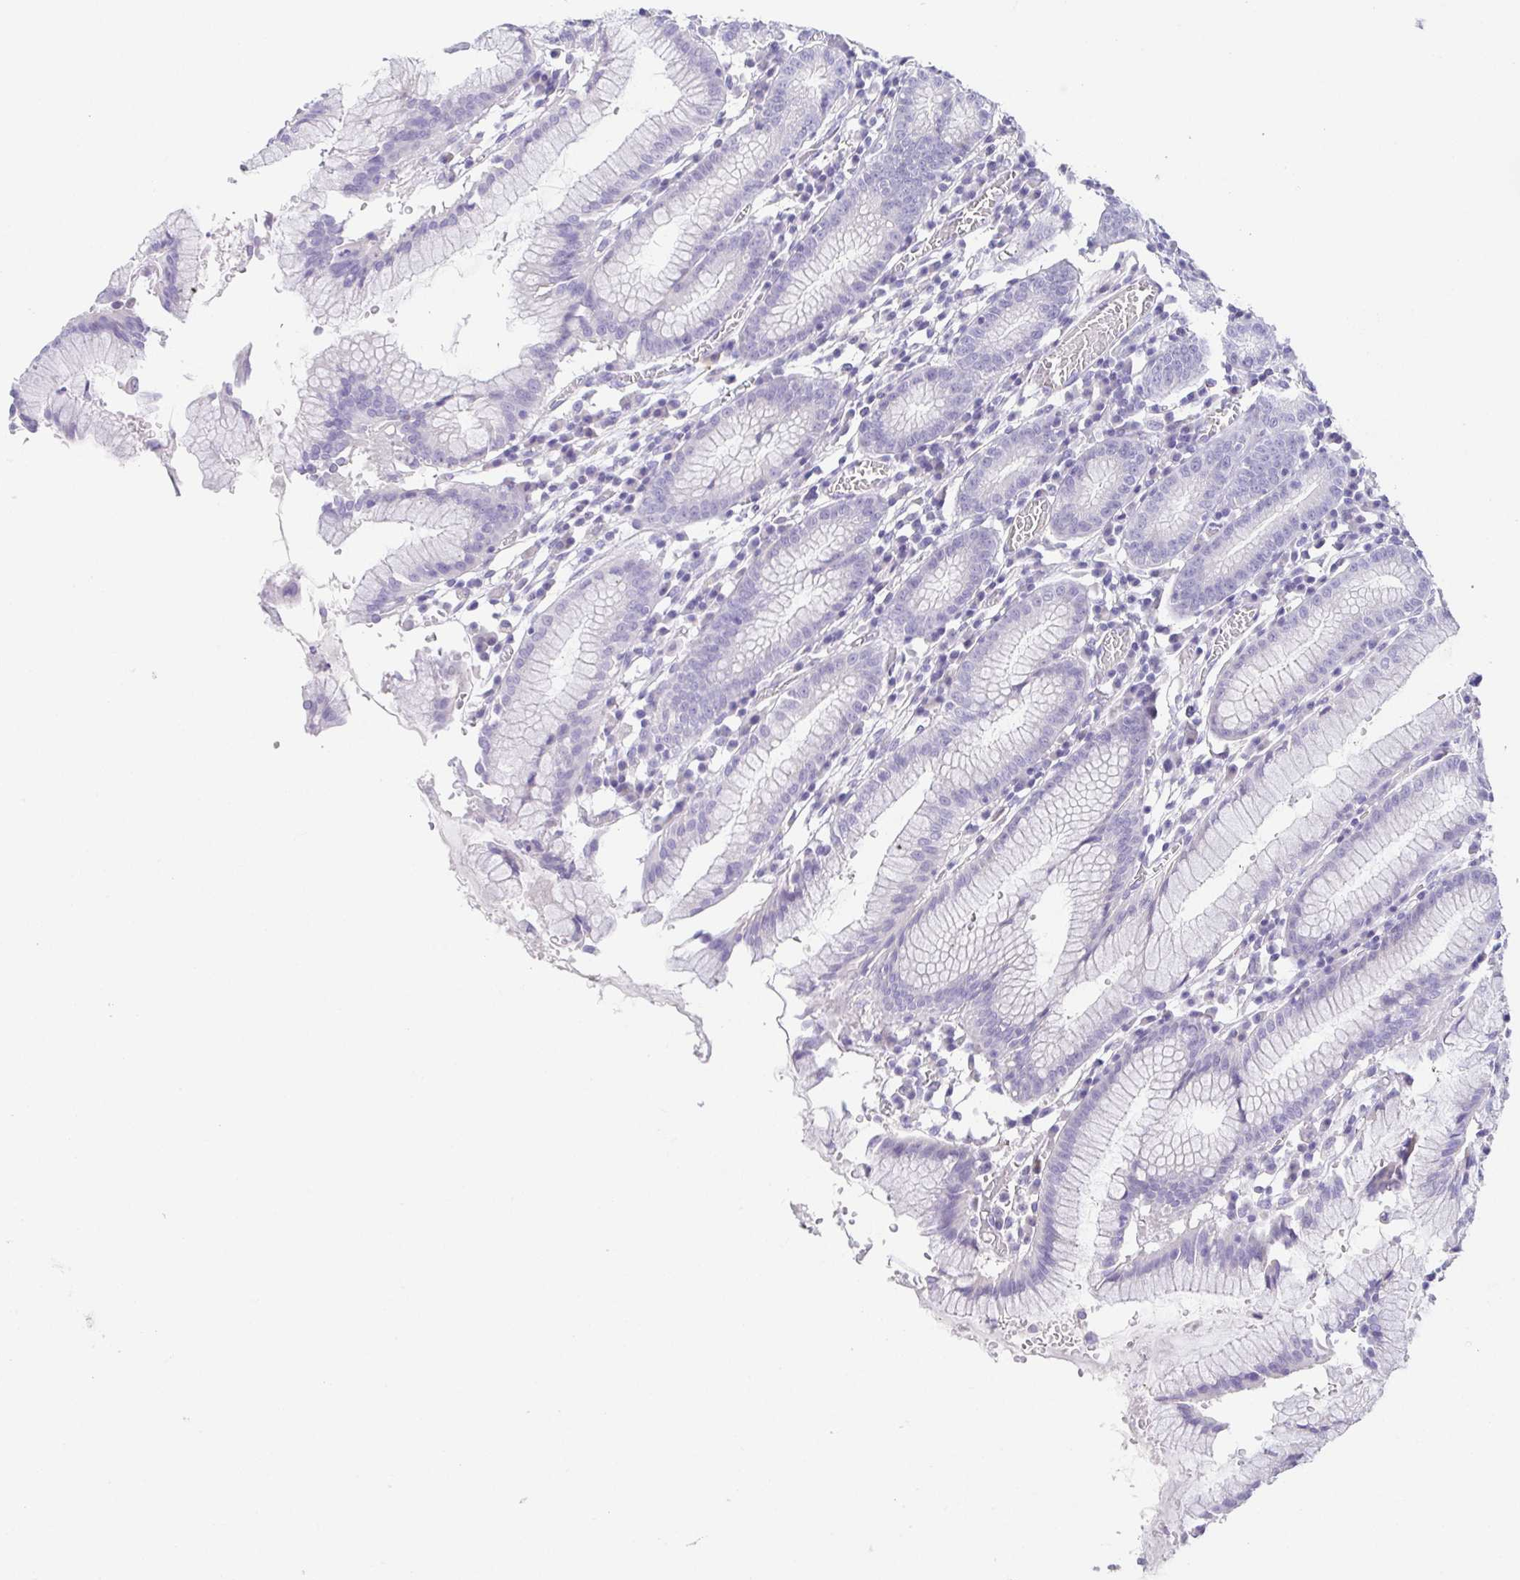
{"staining": {"intensity": "negative", "quantity": "none", "location": "none"}, "tissue": "stomach", "cell_type": "Glandular cells", "image_type": "normal", "snomed": [{"axis": "morphology", "description": "Normal tissue, NOS"}, {"axis": "topography", "description": "Stomach"}], "caption": "Stomach stained for a protein using IHC exhibits no staining glandular cells.", "gene": "HAPLN2", "patient": {"sex": "male", "age": 55}}